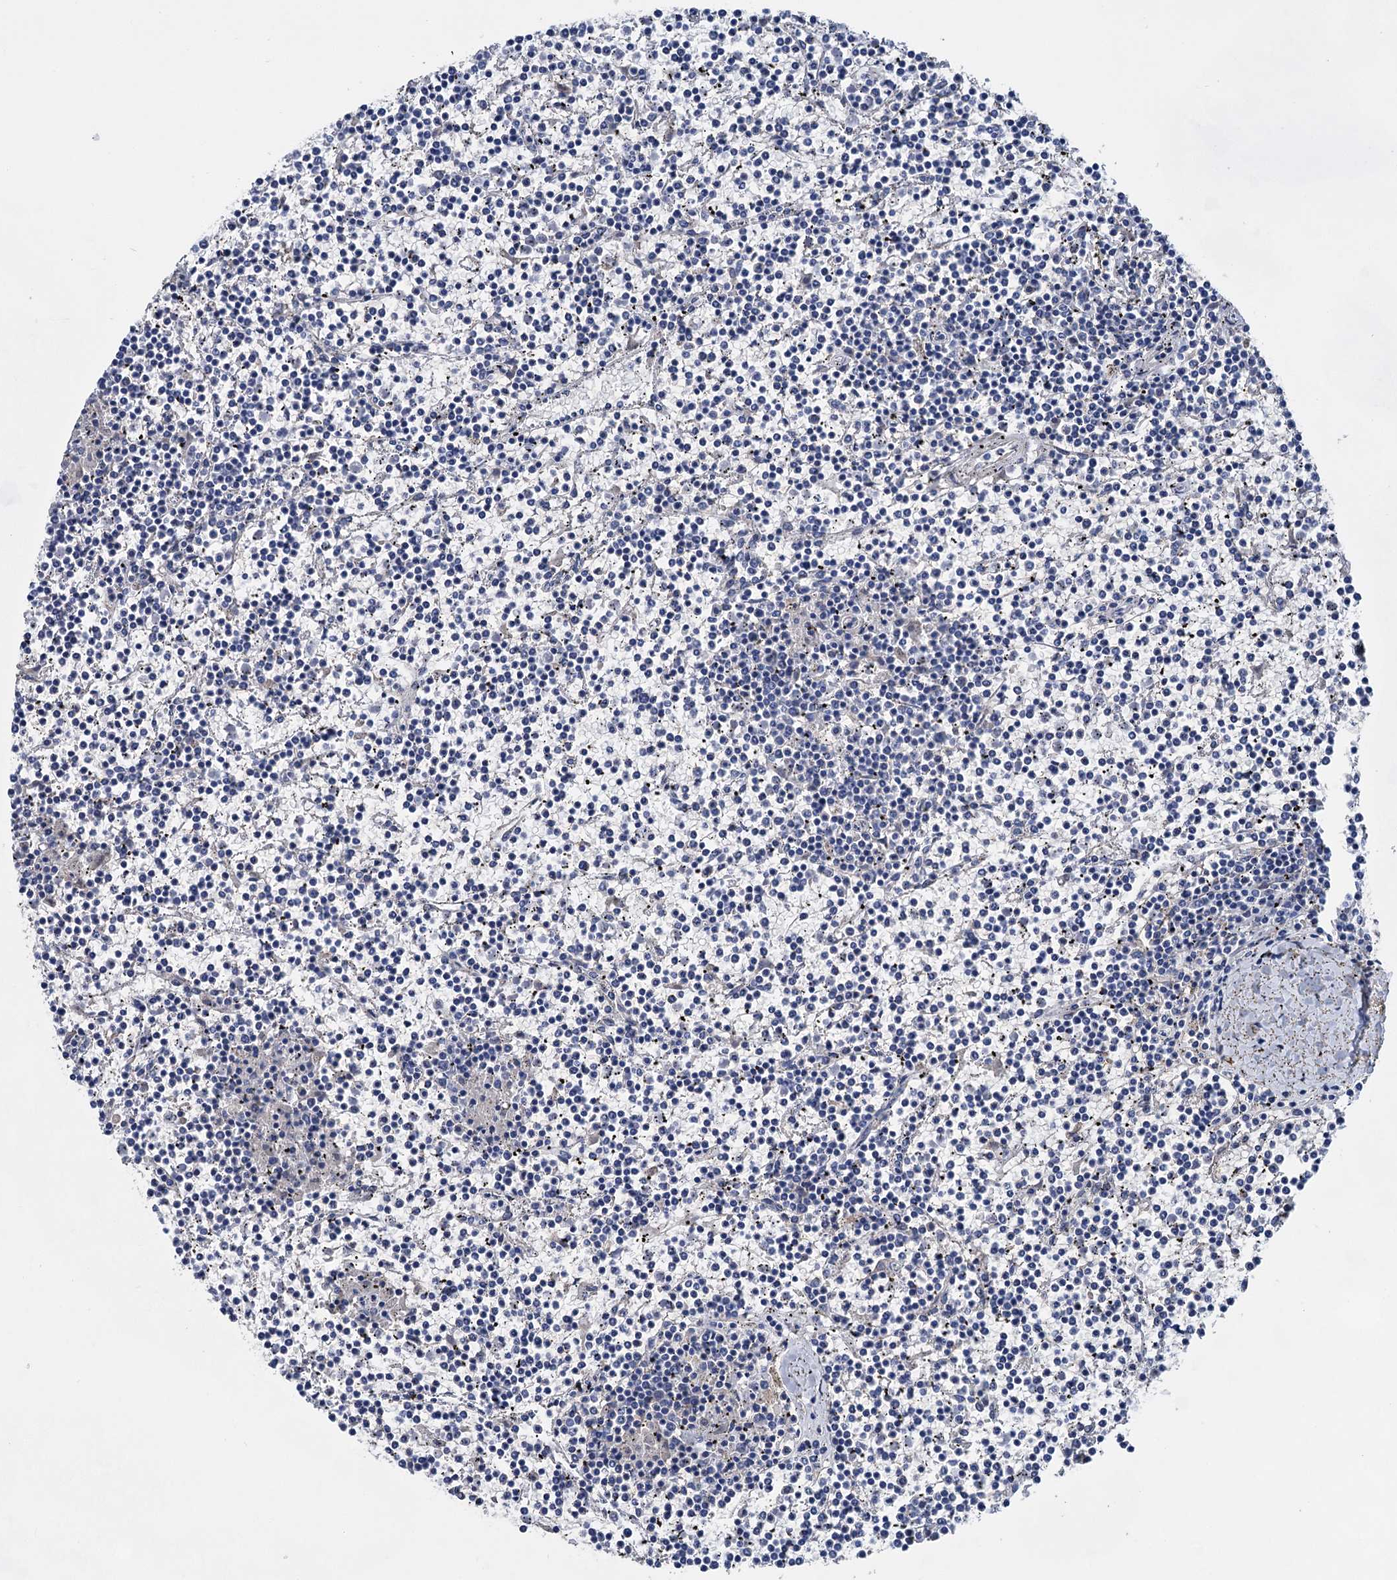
{"staining": {"intensity": "negative", "quantity": "none", "location": "none"}, "tissue": "lymphoma", "cell_type": "Tumor cells", "image_type": "cancer", "snomed": [{"axis": "morphology", "description": "Malignant lymphoma, non-Hodgkin's type, Low grade"}, {"axis": "topography", "description": "Spleen"}], "caption": "Histopathology image shows no significant protein staining in tumor cells of malignant lymphoma, non-Hodgkin's type (low-grade).", "gene": "GPR155", "patient": {"sex": "female", "age": 19}}